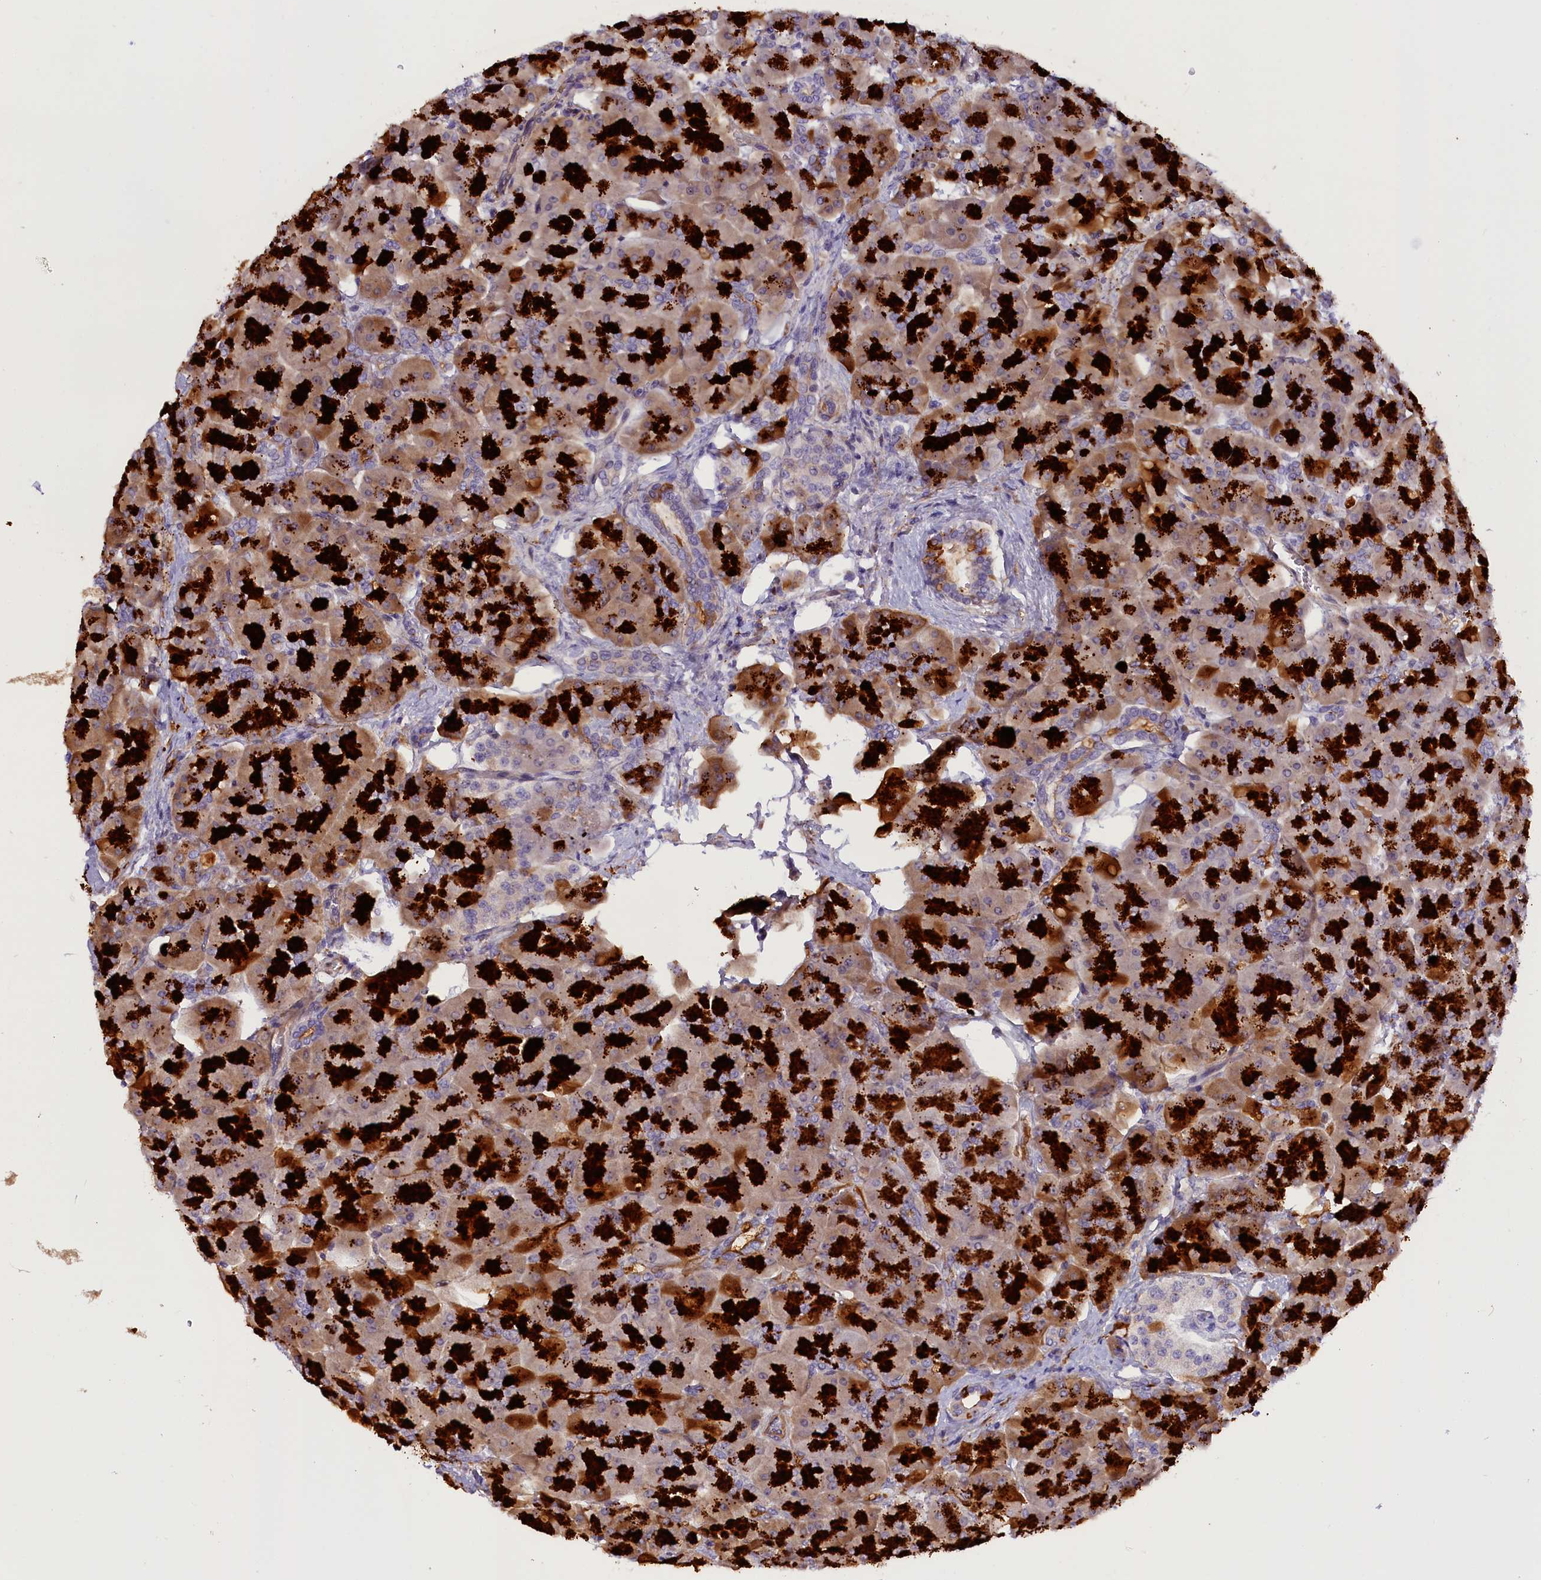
{"staining": {"intensity": "strong", "quantity": "25%-75%", "location": "cytoplasmic/membranous"}, "tissue": "pancreas", "cell_type": "Exocrine glandular cells", "image_type": "normal", "snomed": [{"axis": "morphology", "description": "Normal tissue, NOS"}, {"axis": "topography", "description": "Pancreas"}], "caption": "This histopathology image reveals immunohistochemistry staining of normal pancreas, with high strong cytoplasmic/membranous positivity in about 25%-75% of exocrine glandular cells.", "gene": "CCDC32", "patient": {"sex": "male", "age": 66}}